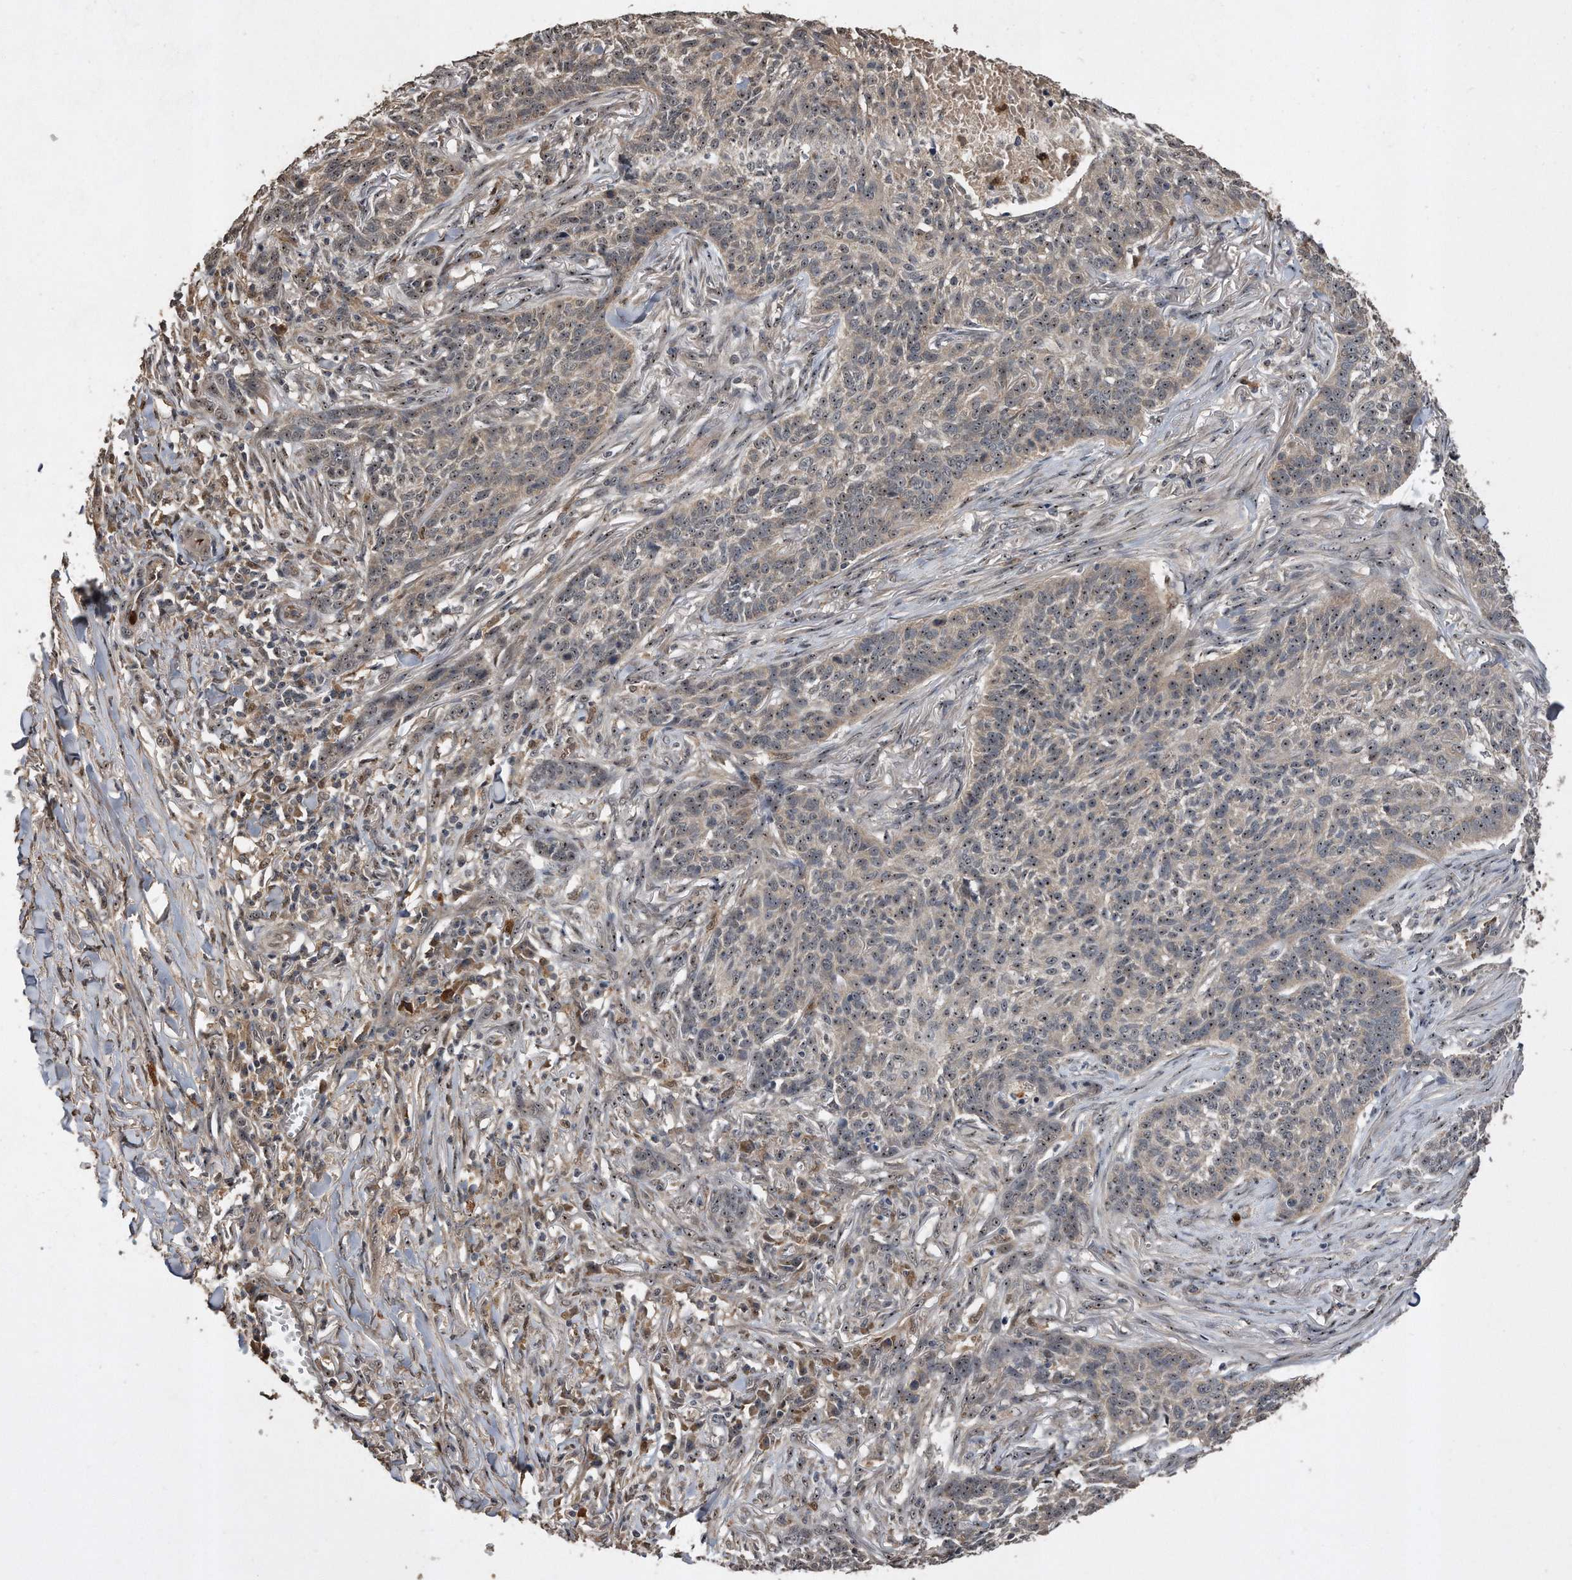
{"staining": {"intensity": "weak", "quantity": ">75%", "location": "nuclear"}, "tissue": "skin cancer", "cell_type": "Tumor cells", "image_type": "cancer", "snomed": [{"axis": "morphology", "description": "Basal cell carcinoma"}, {"axis": "topography", "description": "Skin"}], "caption": "A low amount of weak nuclear expression is identified in approximately >75% of tumor cells in skin cancer tissue. (DAB IHC with brightfield microscopy, high magnification).", "gene": "PELO", "patient": {"sex": "male", "age": 85}}